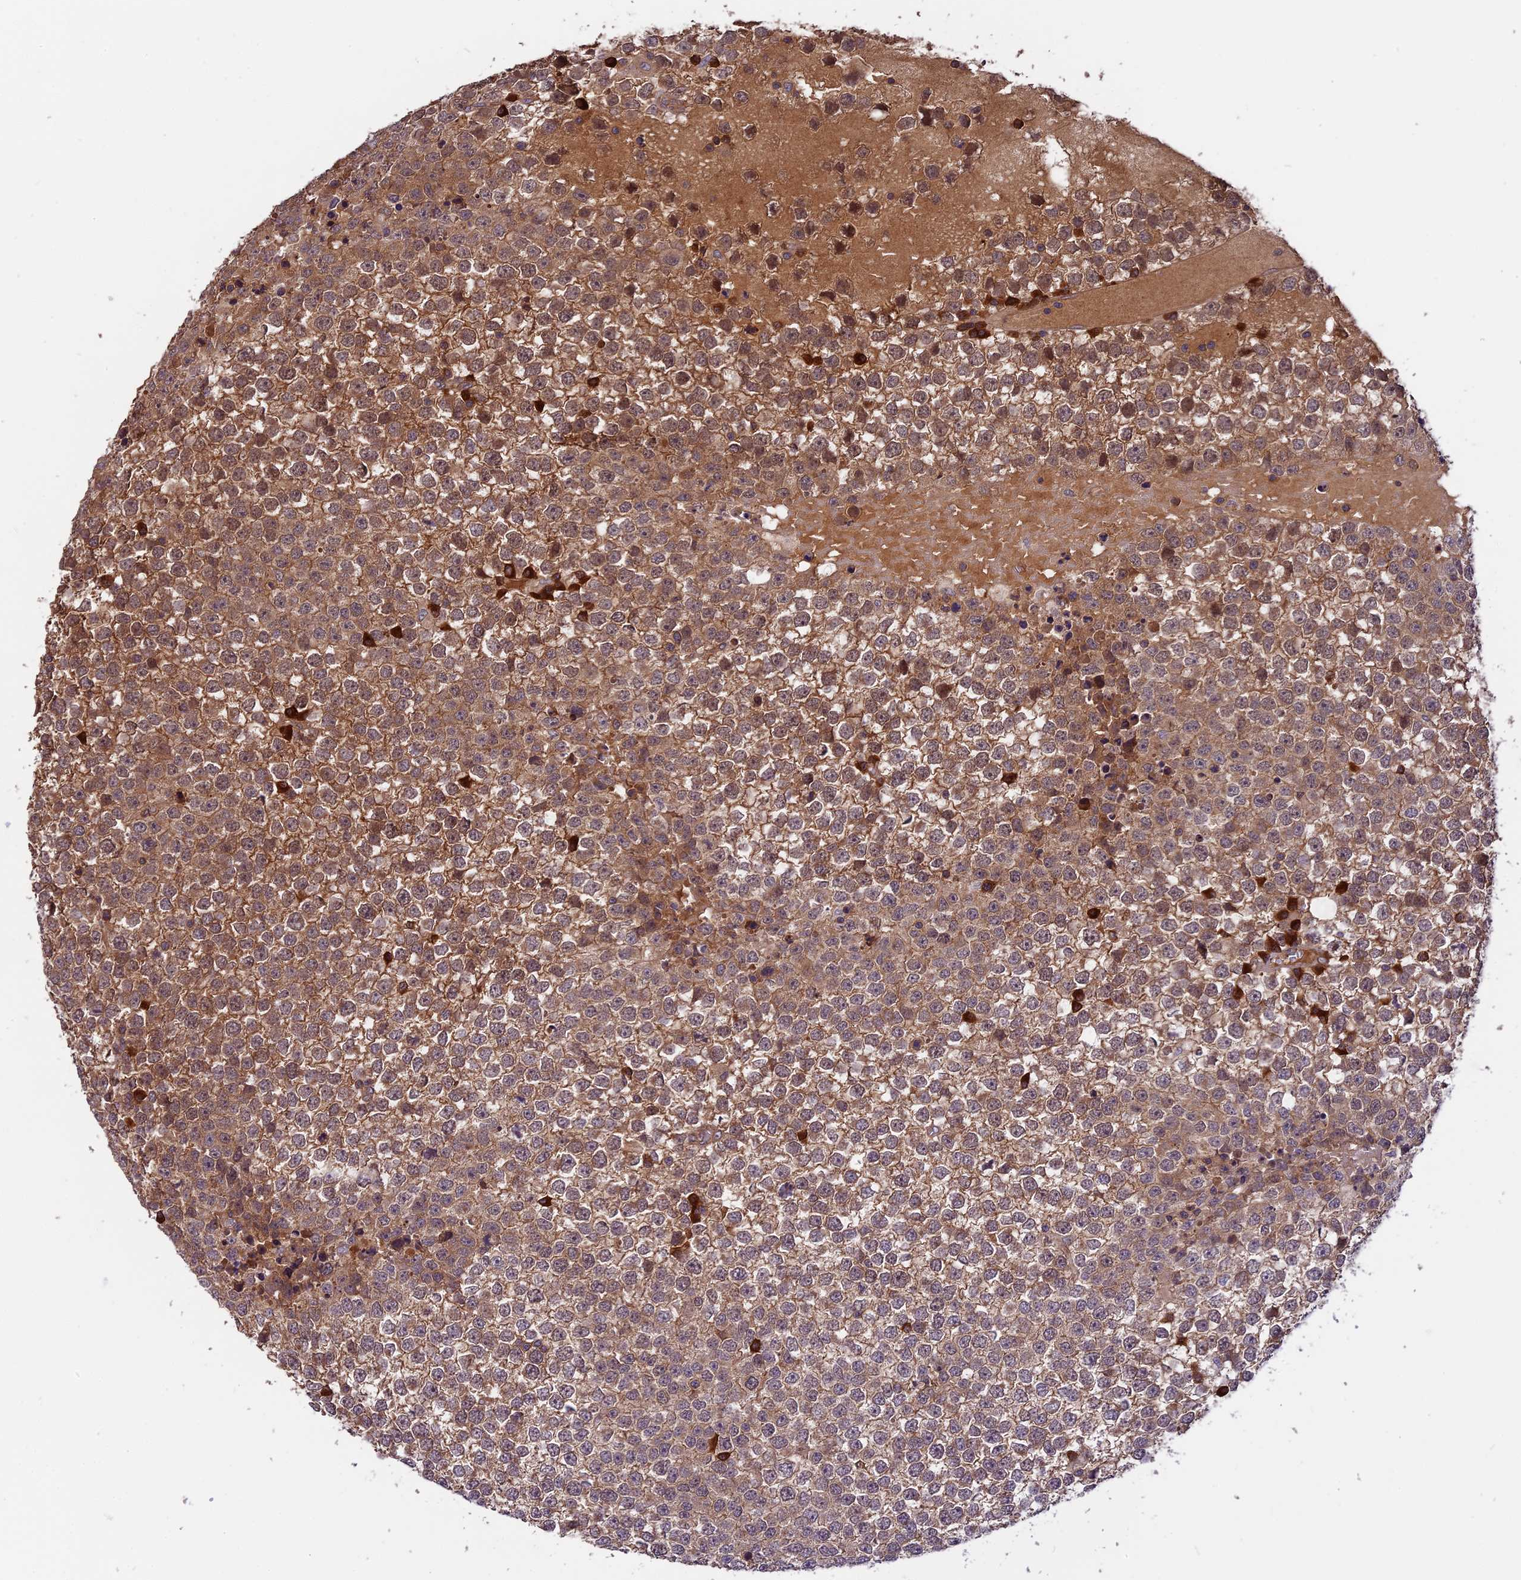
{"staining": {"intensity": "moderate", "quantity": "25%-75%", "location": "cytoplasmic/membranous"}, "tissue": "testis cancer", "cell_type": "Tumor cells", "image_type": "cancer", "snomed": [{"axis": "morphology", "description": "Seminoma, NOS"}, {"axis": "topography", "description": "Testis"}], "caption": "The photomicrograph reveals staining of seminoma (testis), revealing moderate cytoplasmic/membranous protein positivity (brown color) within tumor cells.", "gene": "SETD6", "patient": {"sex": "male", "age": 65}}